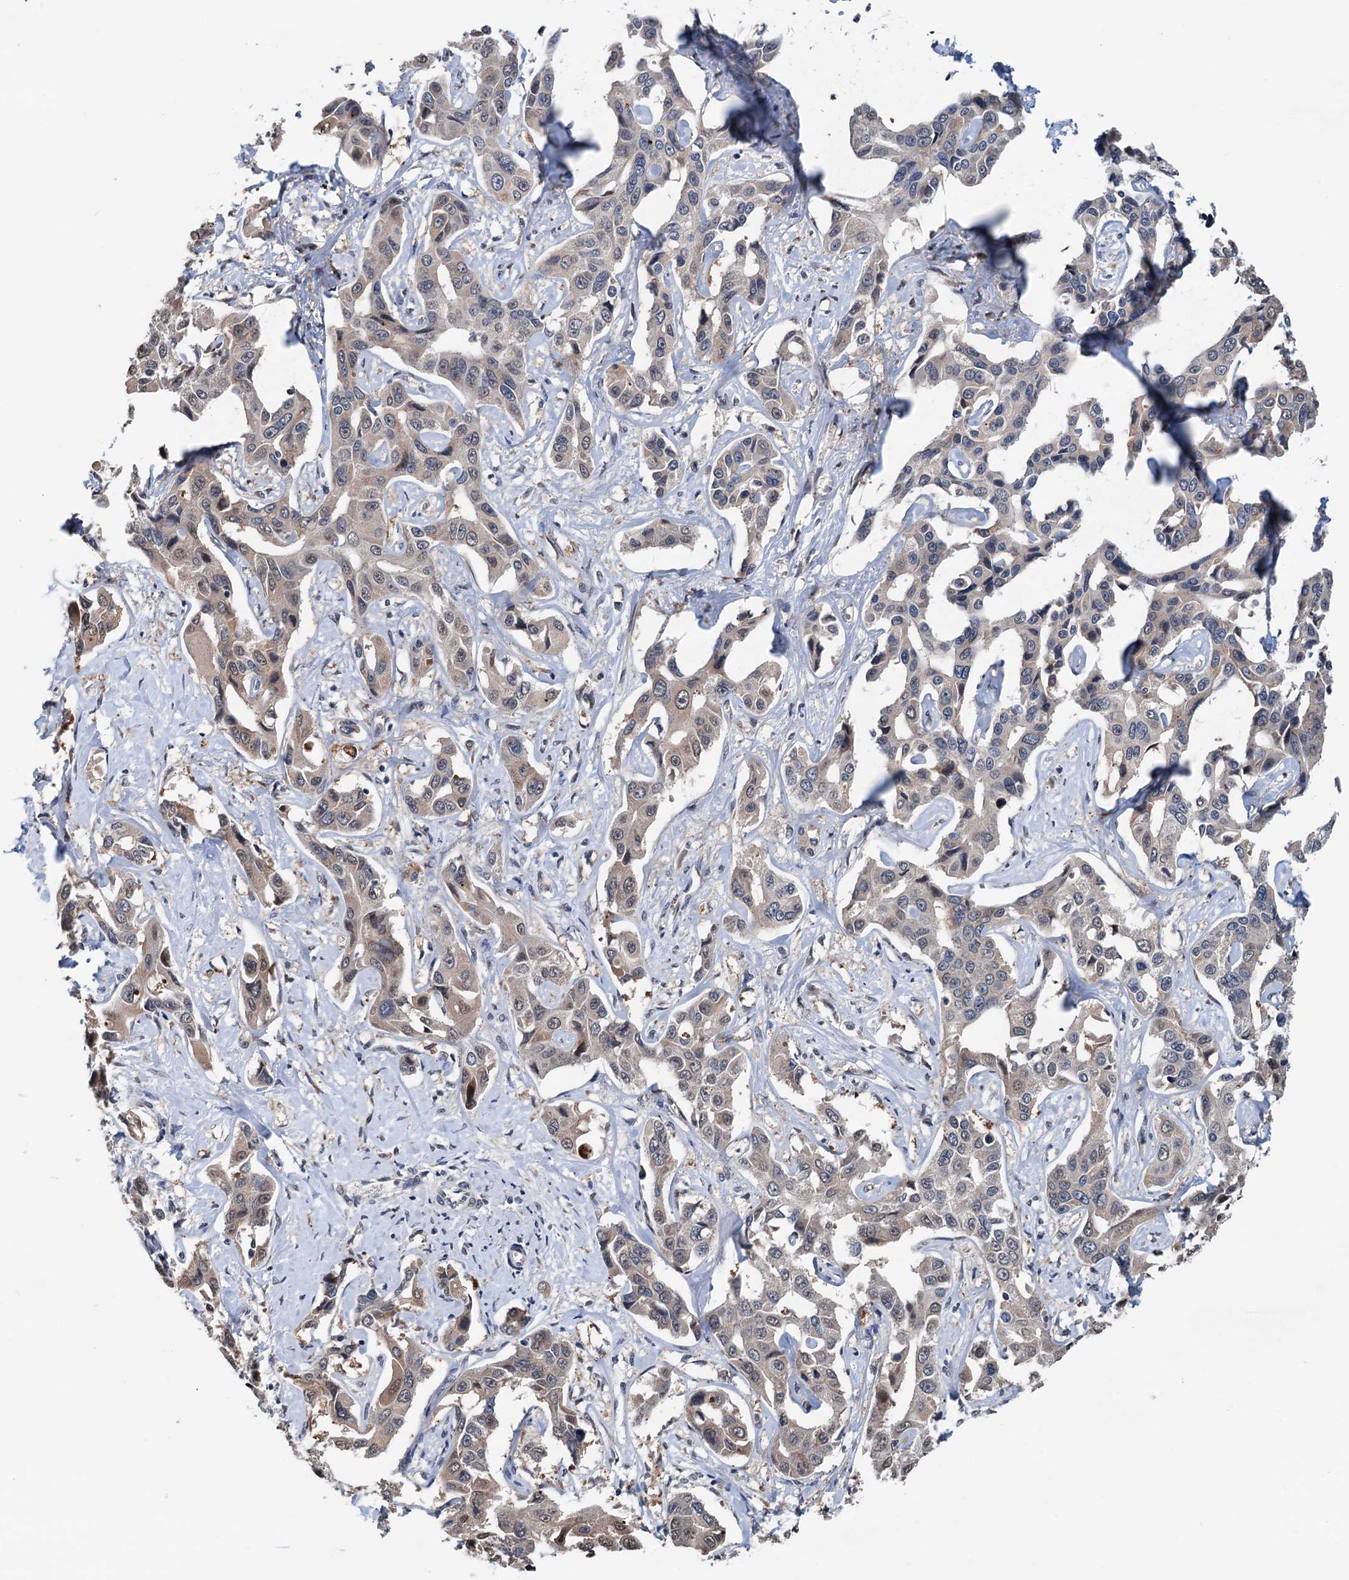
{"staining": {"intensity": "weak", "quantity": "<25%", "location": "cytoplasmic/membranous"}, "tissue": "liver cancer", "cell_type": "Tumor cells", "image_type": "cancer", "snomed": [{"axis": "morphology", "description": "Cholangiocarcinoma"}, {"axis": "topography", "description": "Liver"}], "caption": "Human liver cholangiocarcinoma stained for a protein using immunohistochemistry demonstrates no staining in tumor cells.", "gene": "SHLD1", "patient": {"sex": "male", "age": 59}}